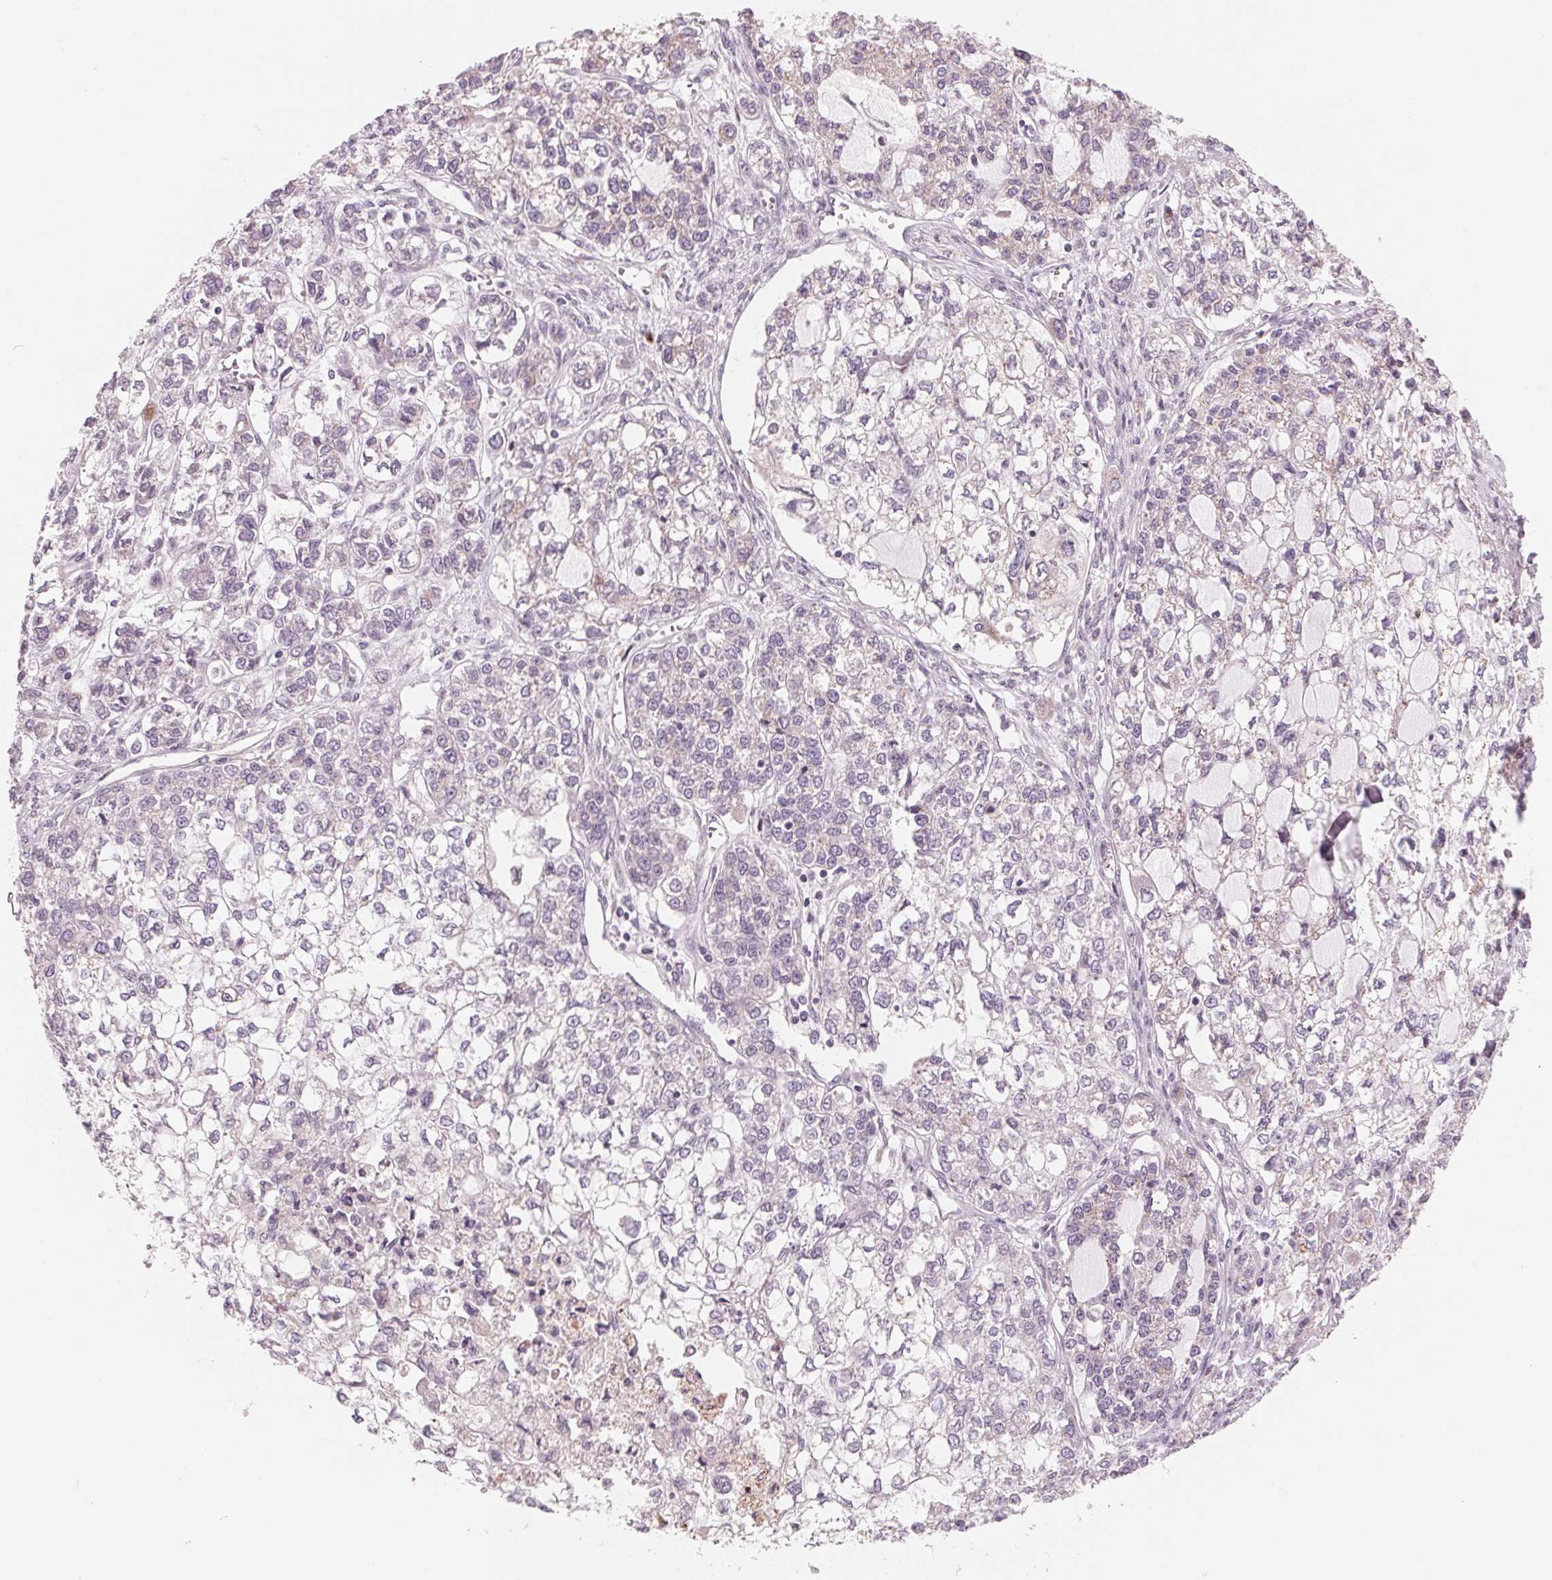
{"staining": {"intensity": "weak", "quantity": "25%-75%", "location": "cytoplasmic/membranous"}, "tissue": "ovarian cancer", "cell_type": "Tumor cells", "image_type": "cancer", "snomed": [{"axis": "morphology", "description": "Carcinoma, endometroid"}, {"axis": "topography", "description": "Ovary"}], "caption": "A high-resolution histopathology image shows immunohistochemistry staining of ovarian endometroid carcinoma, which exhibits weak cytoplasmic/membranous positivity in about 25%-75% of tumor cells. (brown staining indicates protein expression, while blue staining denotes nuclei).", "gene": "IL9R", "patient": {"sex": "female", "age": 64}}